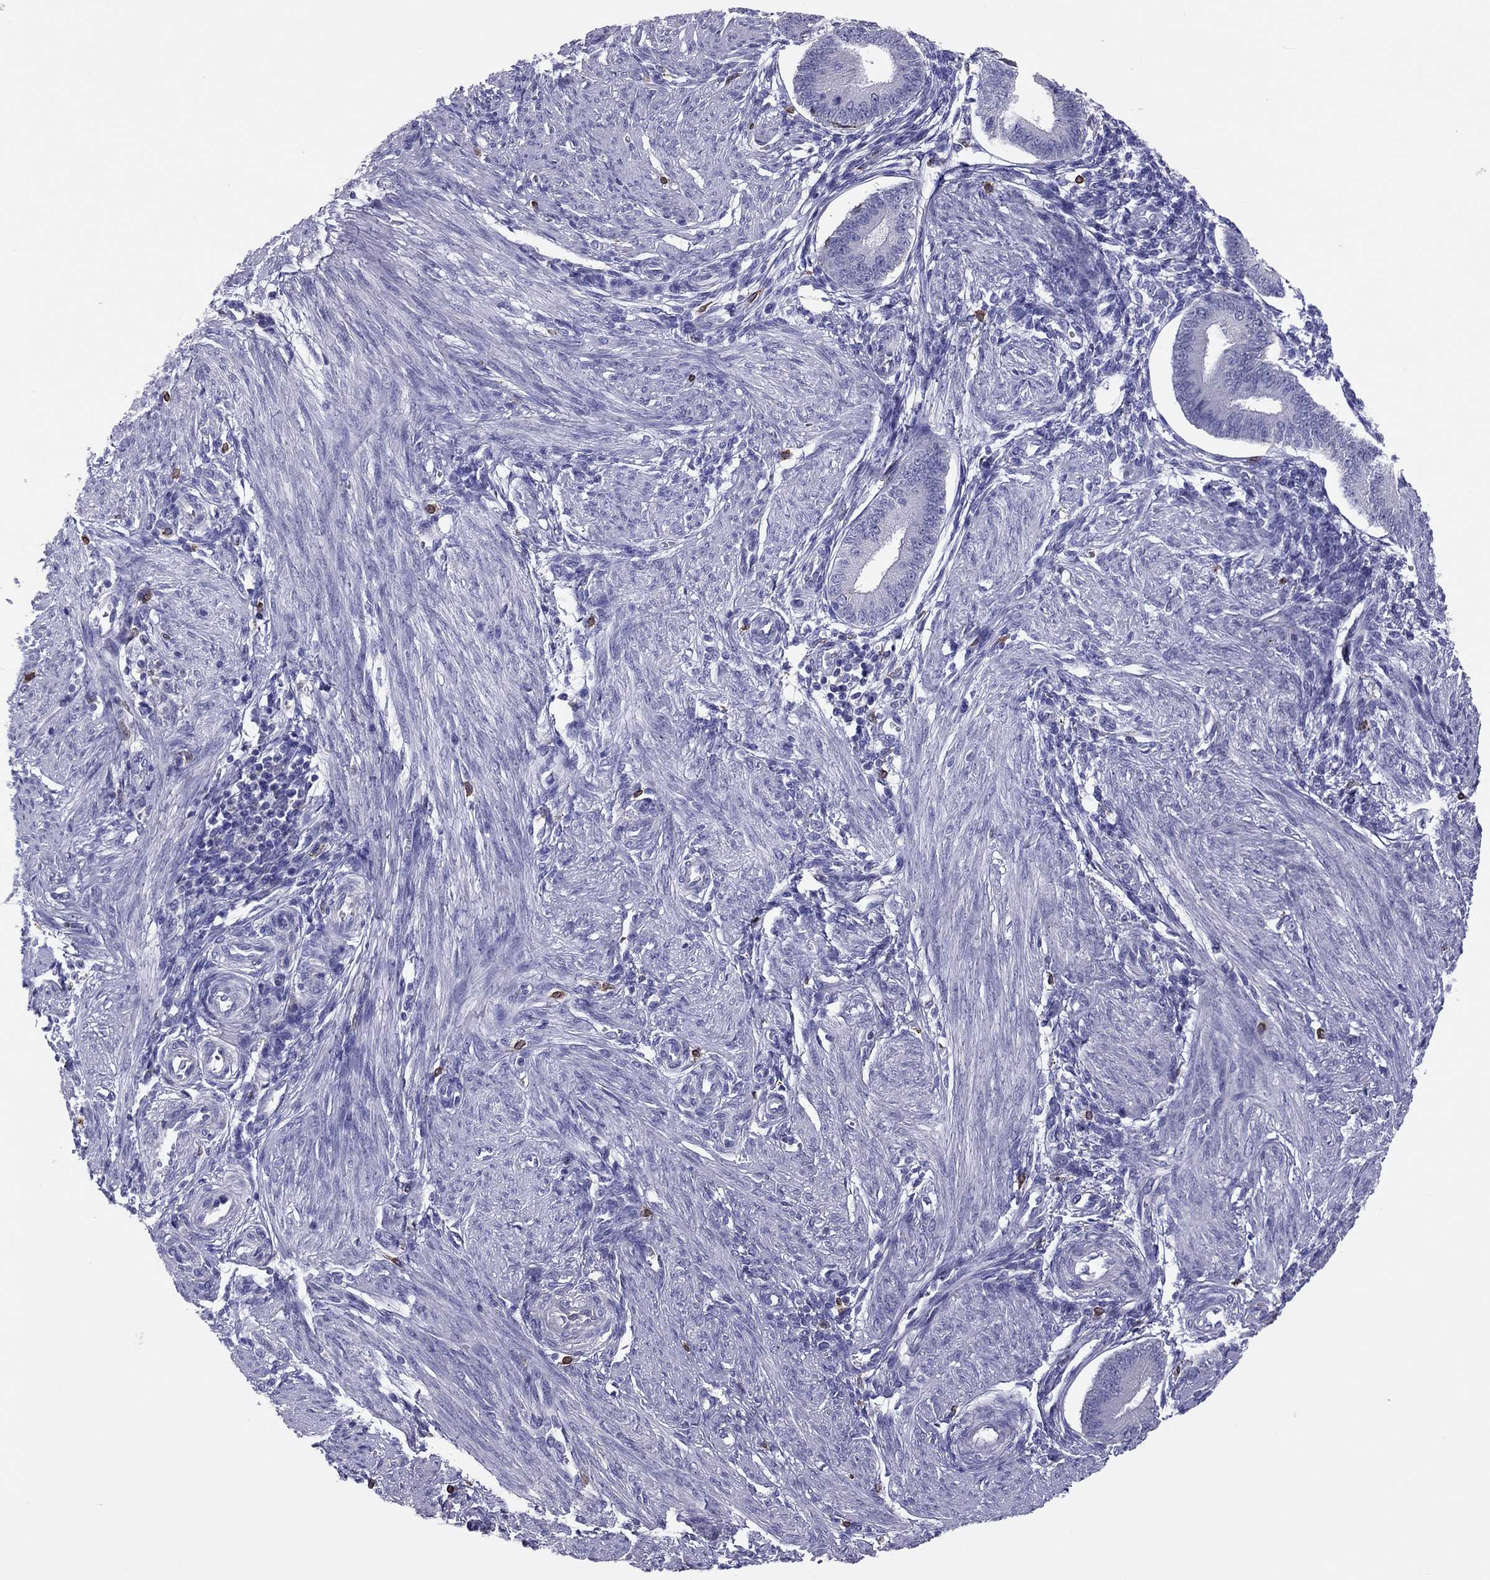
{"staining": {"intensity": "negative", "quantity": "none", "location": "none"}, "tissue": "endometrium", "cell_type": "Cells in endometrial stroma", "image_type": "normal", "snomed": [{"axis": "morphology", "description": "Normal tissue, NOS"}, {"axis": "topography", "description": "Endometrium"}], "caption": "Immunohistochemistry (IHC) photomicrograph of unremarkable endometrium: human endometrium stained with DAB displays no significant protein staining in cells in endometrial stroma.", "gene": "ADORA2A", "patient": {"sex": "female", "age": 39}}